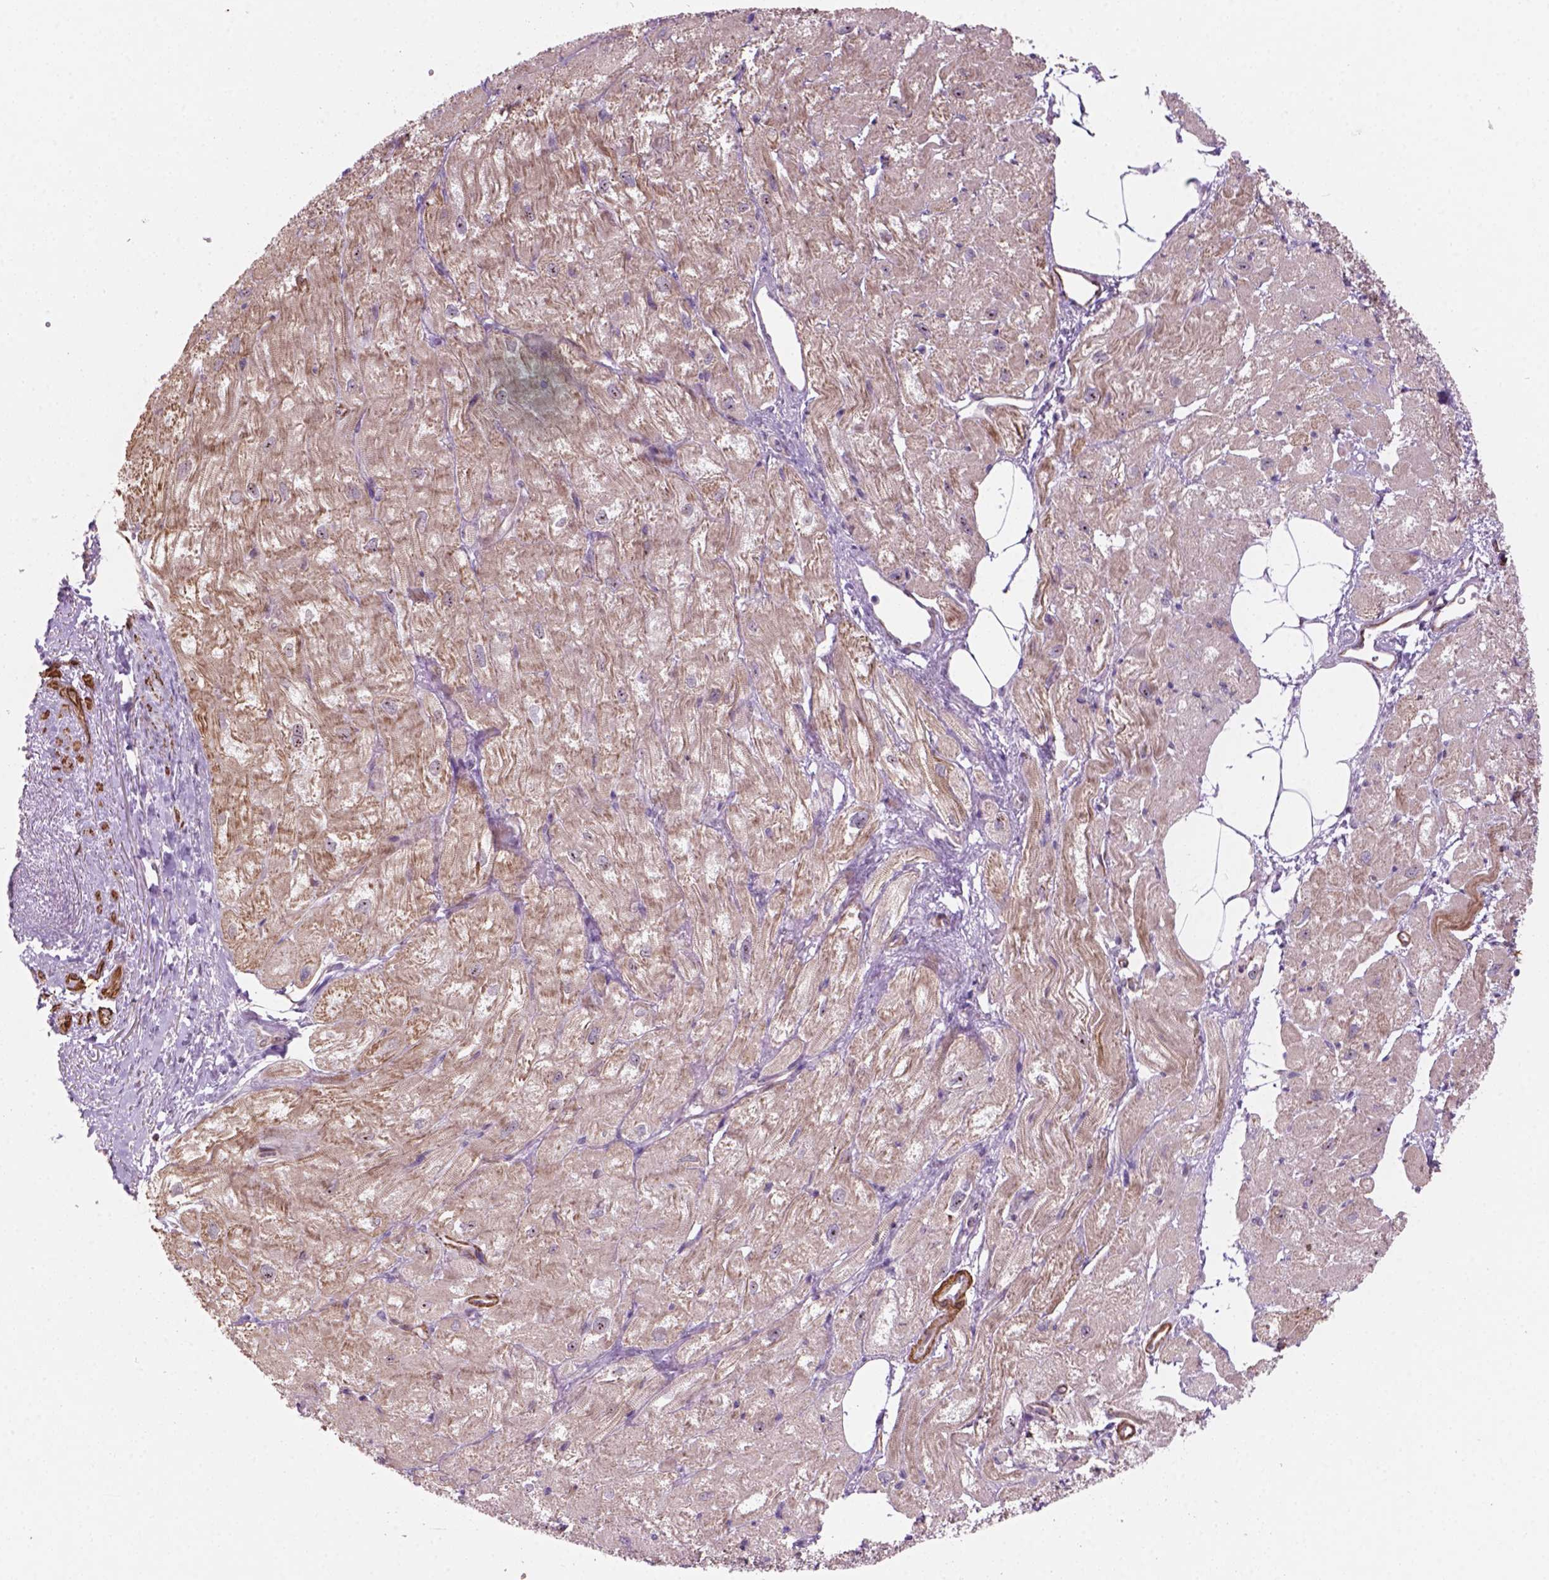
{"staining": {"intensity": "moderate", "quantity": ">75%", "location": "cytoplasmic/membranous,nuclear"}, "tissue": "heart muscle", "cell_type": "Cardiomyocytes", "image_type": "normal", "snomed": [{"axis": "morphology", "description": "Normal tissue, NOS"}, {"axis": "topography", "description": "Heart"}], "caption": "A micrograph showing moderate cytoplasmic/membranous,nuclear staining in about >75% of cardiomyocytes in normal heart muscle, as visualized by brown immunohistochemical staining.", "gene": "RRS1", "patient": {"sex": "female", "age": 62}}